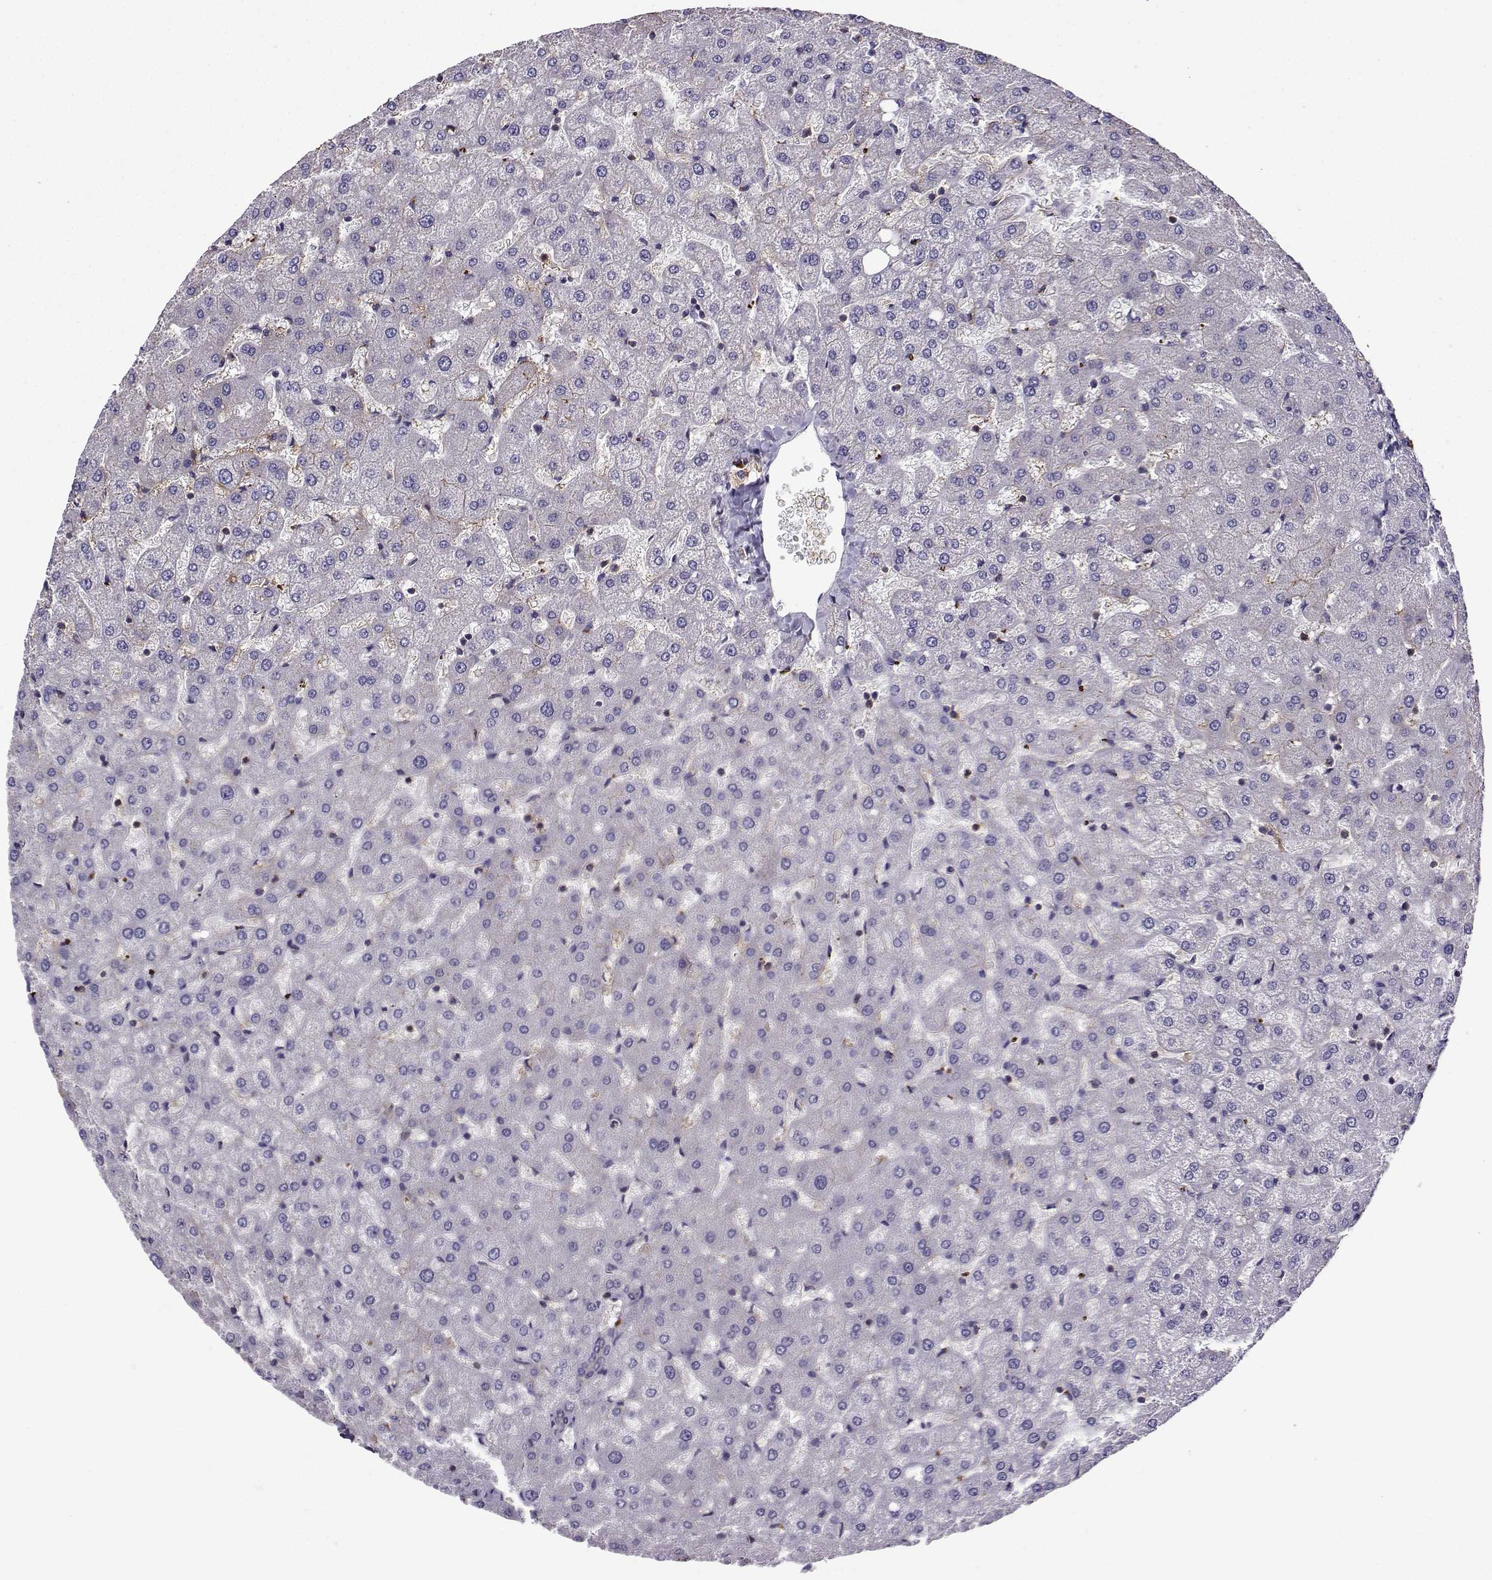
{"staining": {"intensity": "negative", "quantity": "none", "location": "none"}, "tissue": "liver", "cell_type": "Cholangiocytes", "image_type": "normal", "snomed": [{"axis": "morphology", "description": "Normal tissue, NOS"}, {"axis": "topography", "description": "Liver"}], "caption": "Immunohistochemistry (IHC) image of unremarkable liver stained for a protein (brown), which displays no positivity in cholangiocytes.", "gene": "ITGB8", "patient": {"sex": "female", "age": 50}}